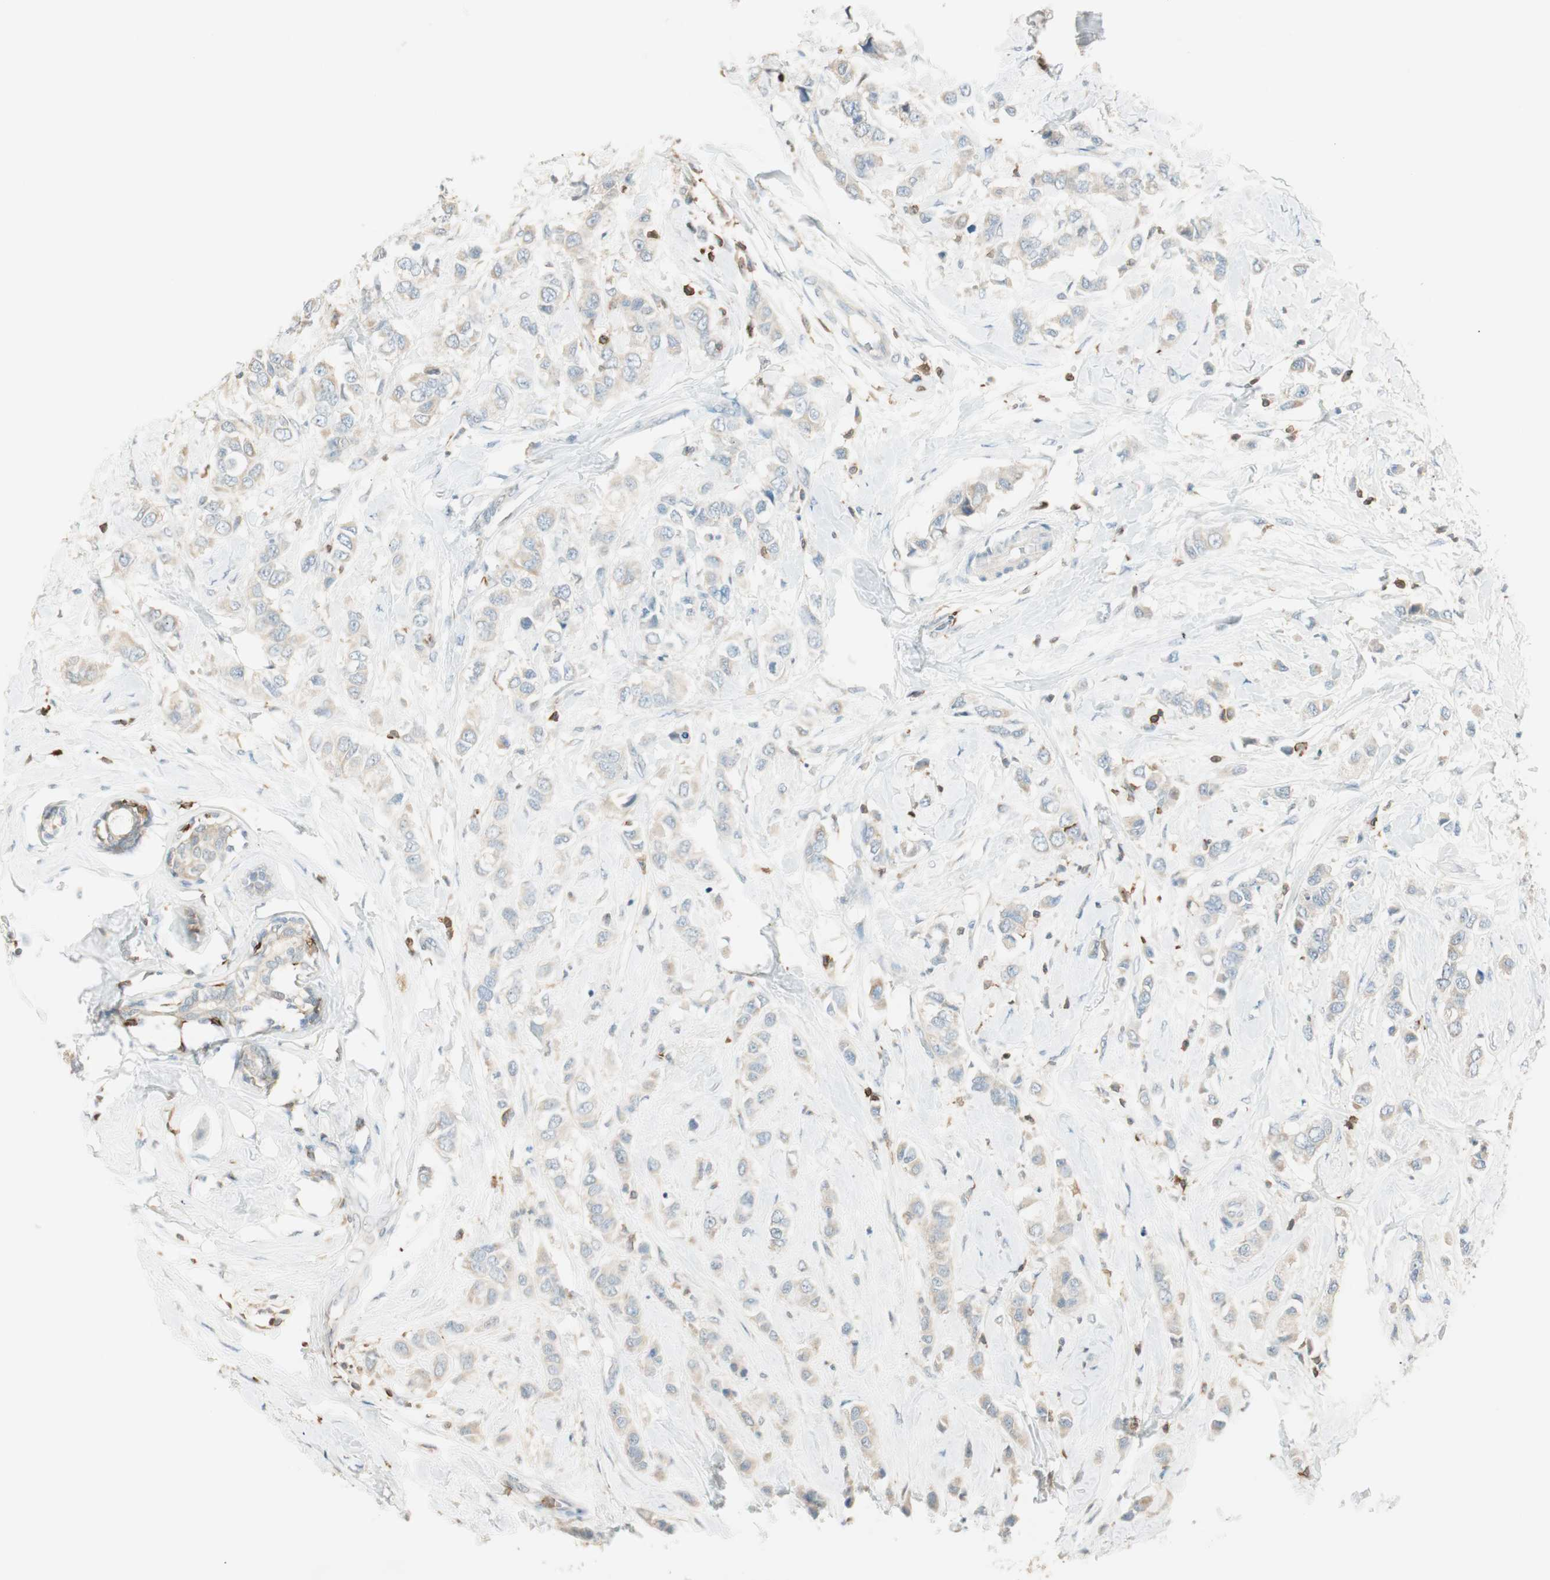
{"staining": {"intensity": "weak", "quantity": "25%-75%", "location": "cytoplasmic/membranous"}, "tissue": "breast cancer", "cell_type": "Tumor cells", "image_type": "cancer", "snomed": [{"axis": "morphology", "description": "Duct carcinoma"}, {"axis": "topography", "description": "Breast"}], "caption": "Immunohistochemistry histopathology image of human breast infiltrating ductal carcinoma stained for a protein (brown), which reveals low levels of weak cytoplasmic/membranous expression in about 25%-75% of tumor cells.", "gene": "HPGD", "patient": {"sex": "female", "age": 50}}